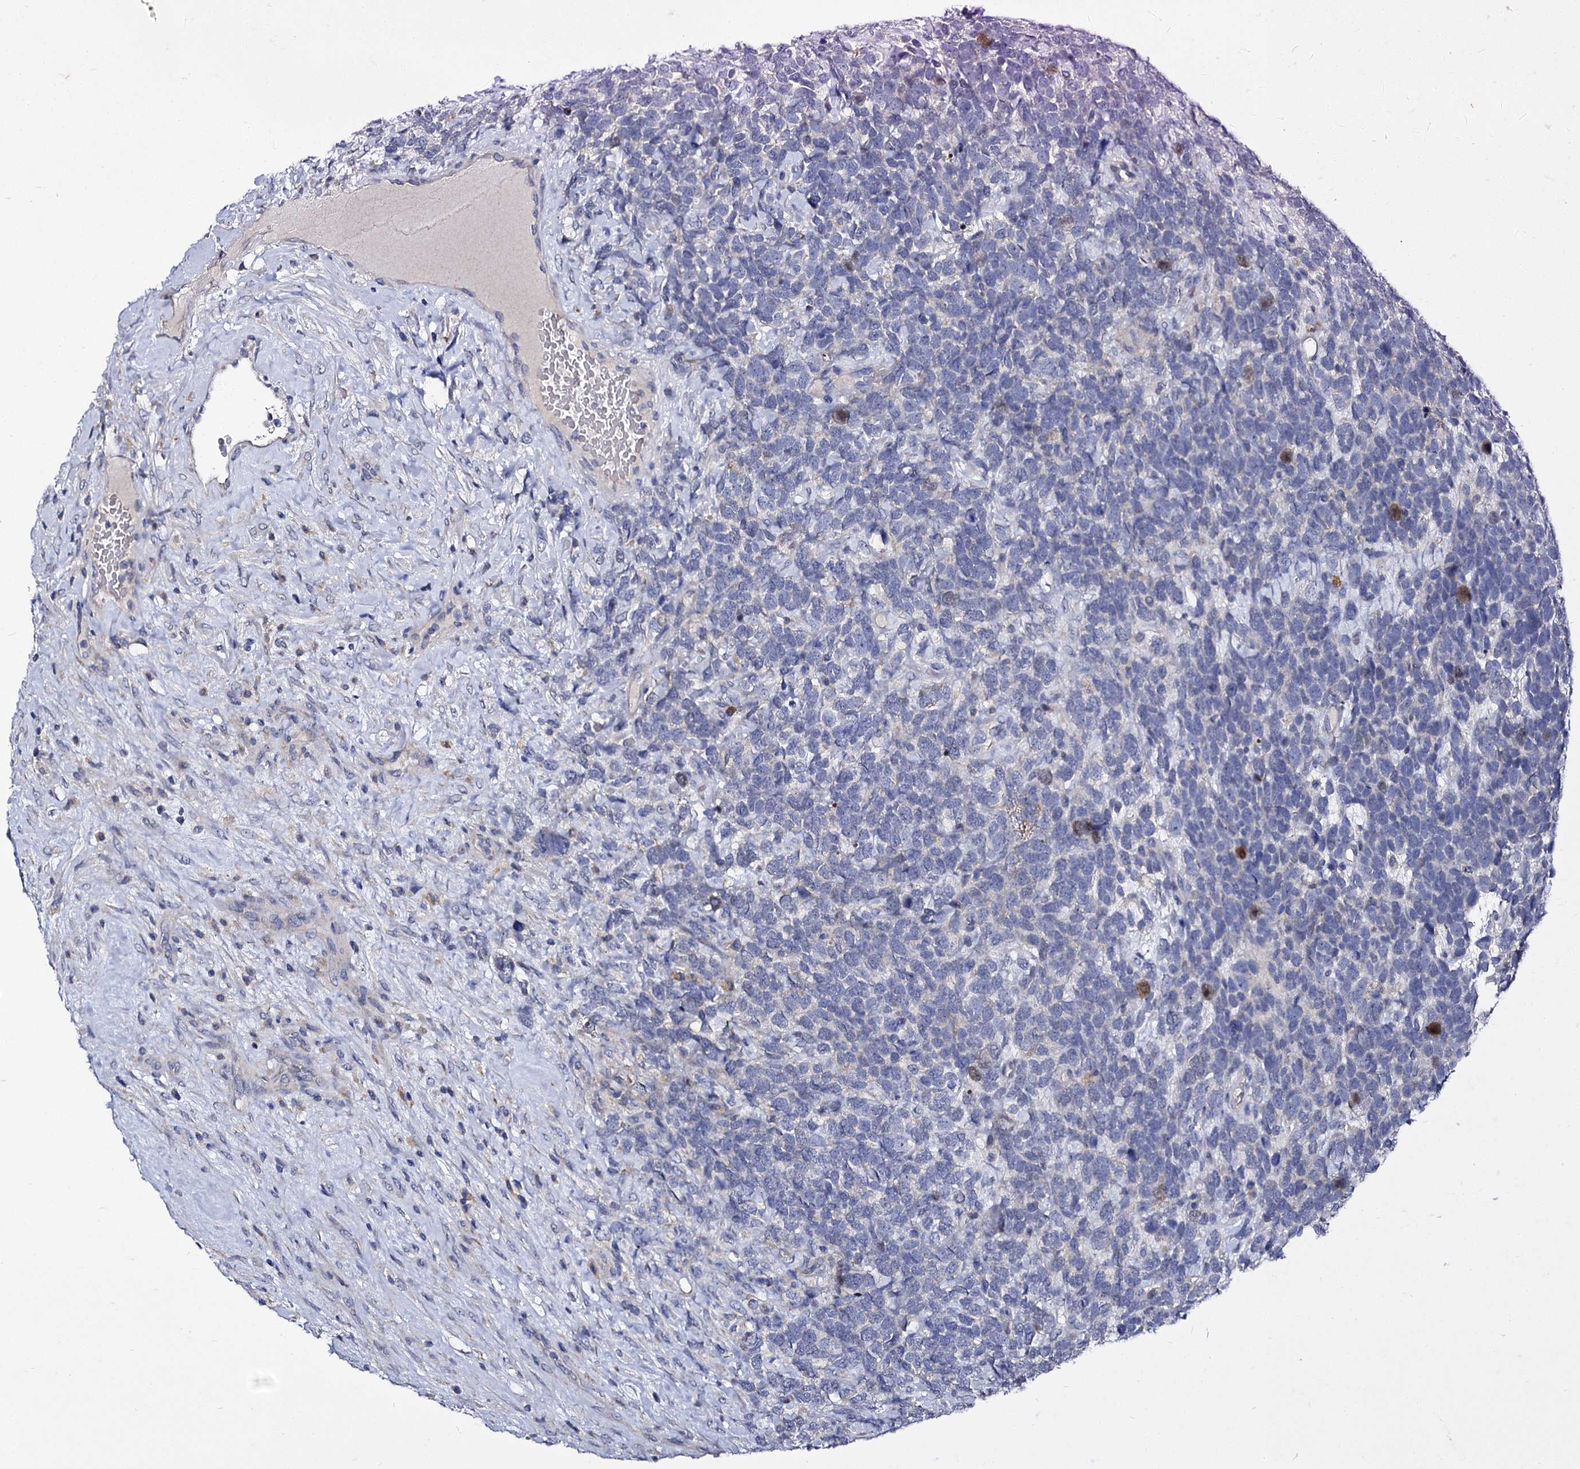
{"staining": {"intensity": "moderate", "quantity": "<25%", "location": "nuclear"}, "tissue": "urothelial cancer", "cell_type": "Tumor cells", "image_type": "cancer", "snomed": [{"axis": "morphology", "description": "Urothelial carcinoma, High grade"}, {"axis": "topography", "description": "Urinary bladder"}], "caption": "An immunohistochemistry (IHC) photomicrograph of tumor tissue is shown. Protein staining in brown shows moderate nuclear positivity in urothelial cancer within tumor cells.", "gene": "PANX2", "patient": {"sex": "female", "age": 82}}